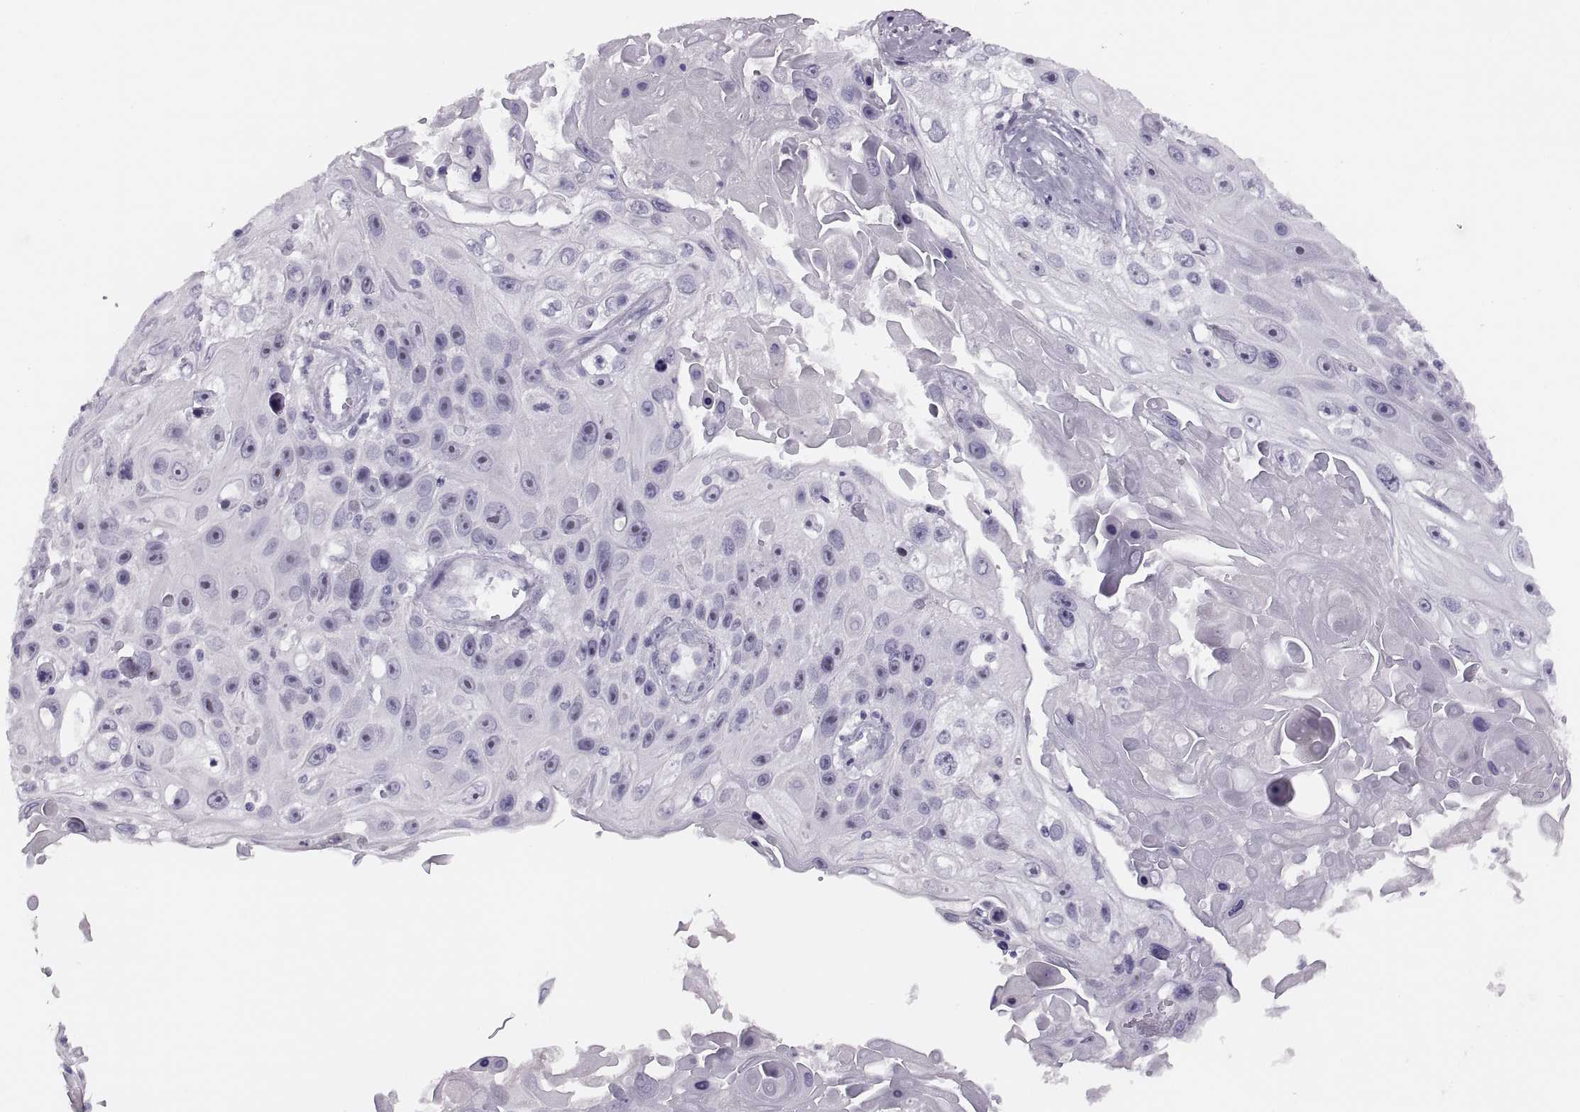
{"staining": {"intensity": "negative", "quantity": "none", "location": "none"}, "tissue": "skin cancer", "cell_type": "Tumor cells", "image_type": "cancer", "snomed": [{"axis": "morphology", "description": "Squamous cell carcinoma, NOS"}, {"axis": "topography", "description": "Skin"}], "caption": "Immunohistochemistry (IHC) photomicrograph of neoplastic tissue: human skin cancer stained with DAB (3,3'-diaminobenzidine) reveals no significant protein staining in tumor cells.", "gene": "FAM24A", "patient": {"sex": "male", "age": 82}}